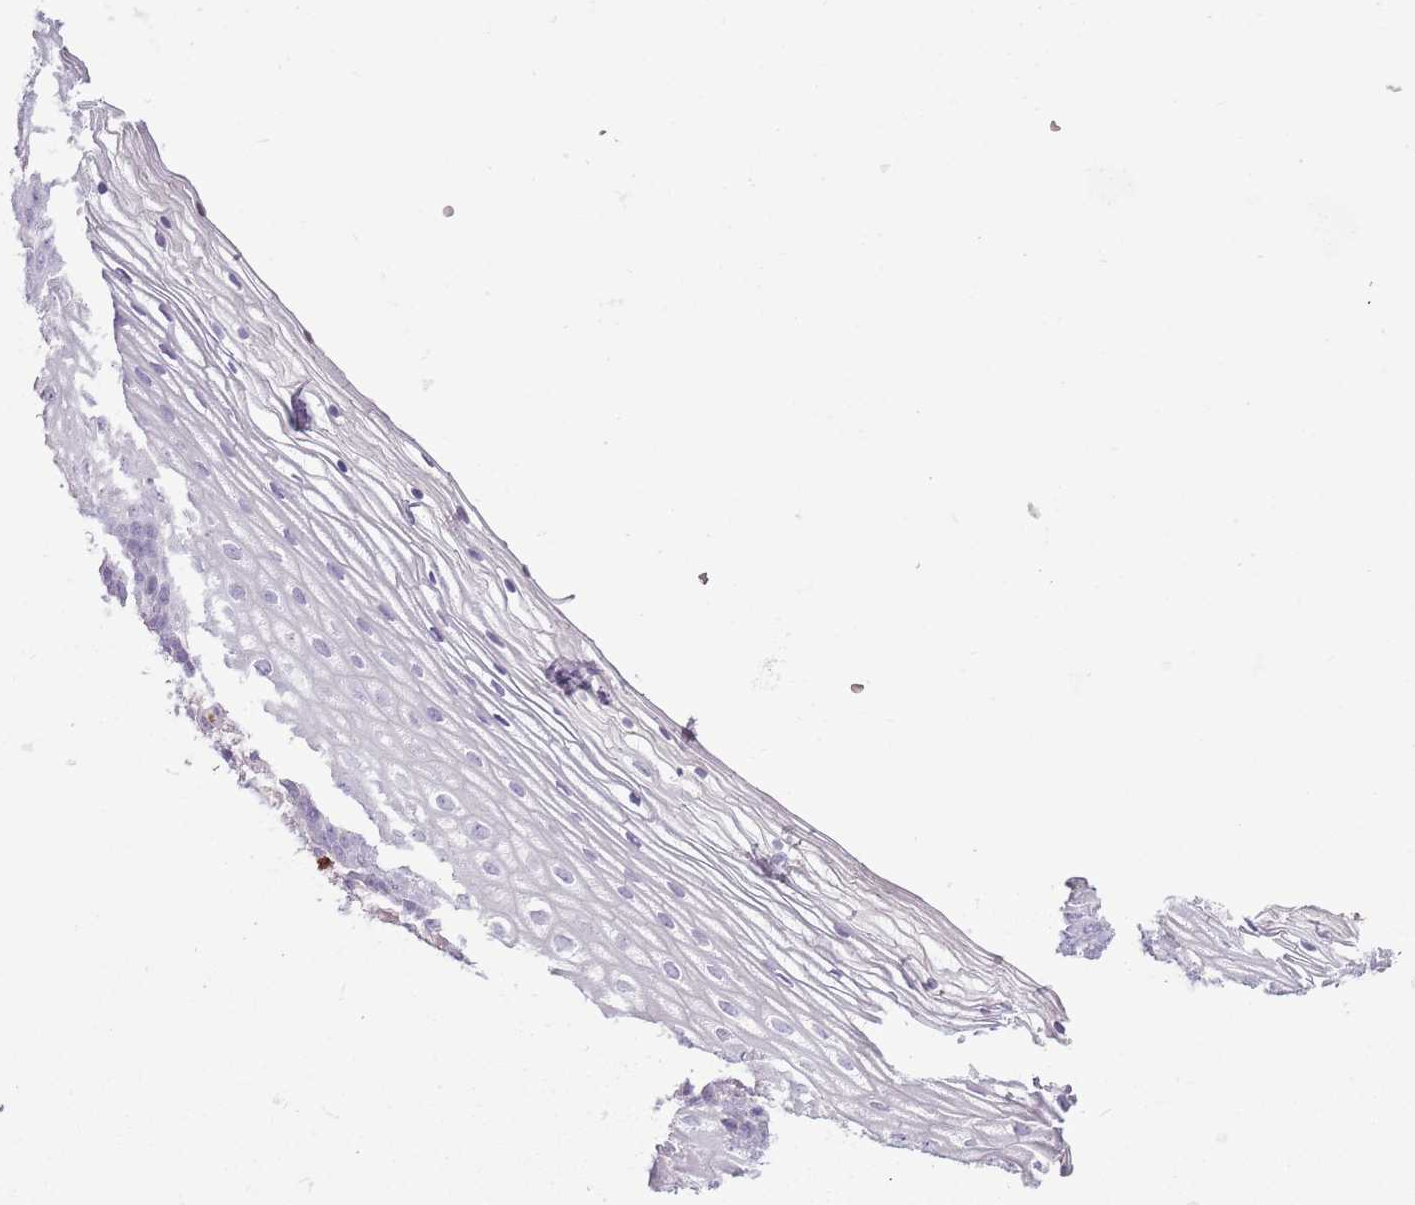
{"staining": {"intensity": "negative", "quantity": "none", "location": "none"}, "tissue": "vagina", "cell_type": "Squamous epithelial cells", "image_type": "normal", "snomed": [{"axis": "morphology", "description": "Normal tissue, NOS"}, {"axis": "topography", "description": "Vagina"}], "caption": "High power microscopy micrograph of an IHC micrograph of unremarkable vagina, revealing no significant staining in squamous epithelial cells.", "gene": "CELF6", "patient": {"sex": "female", "age": 60}}